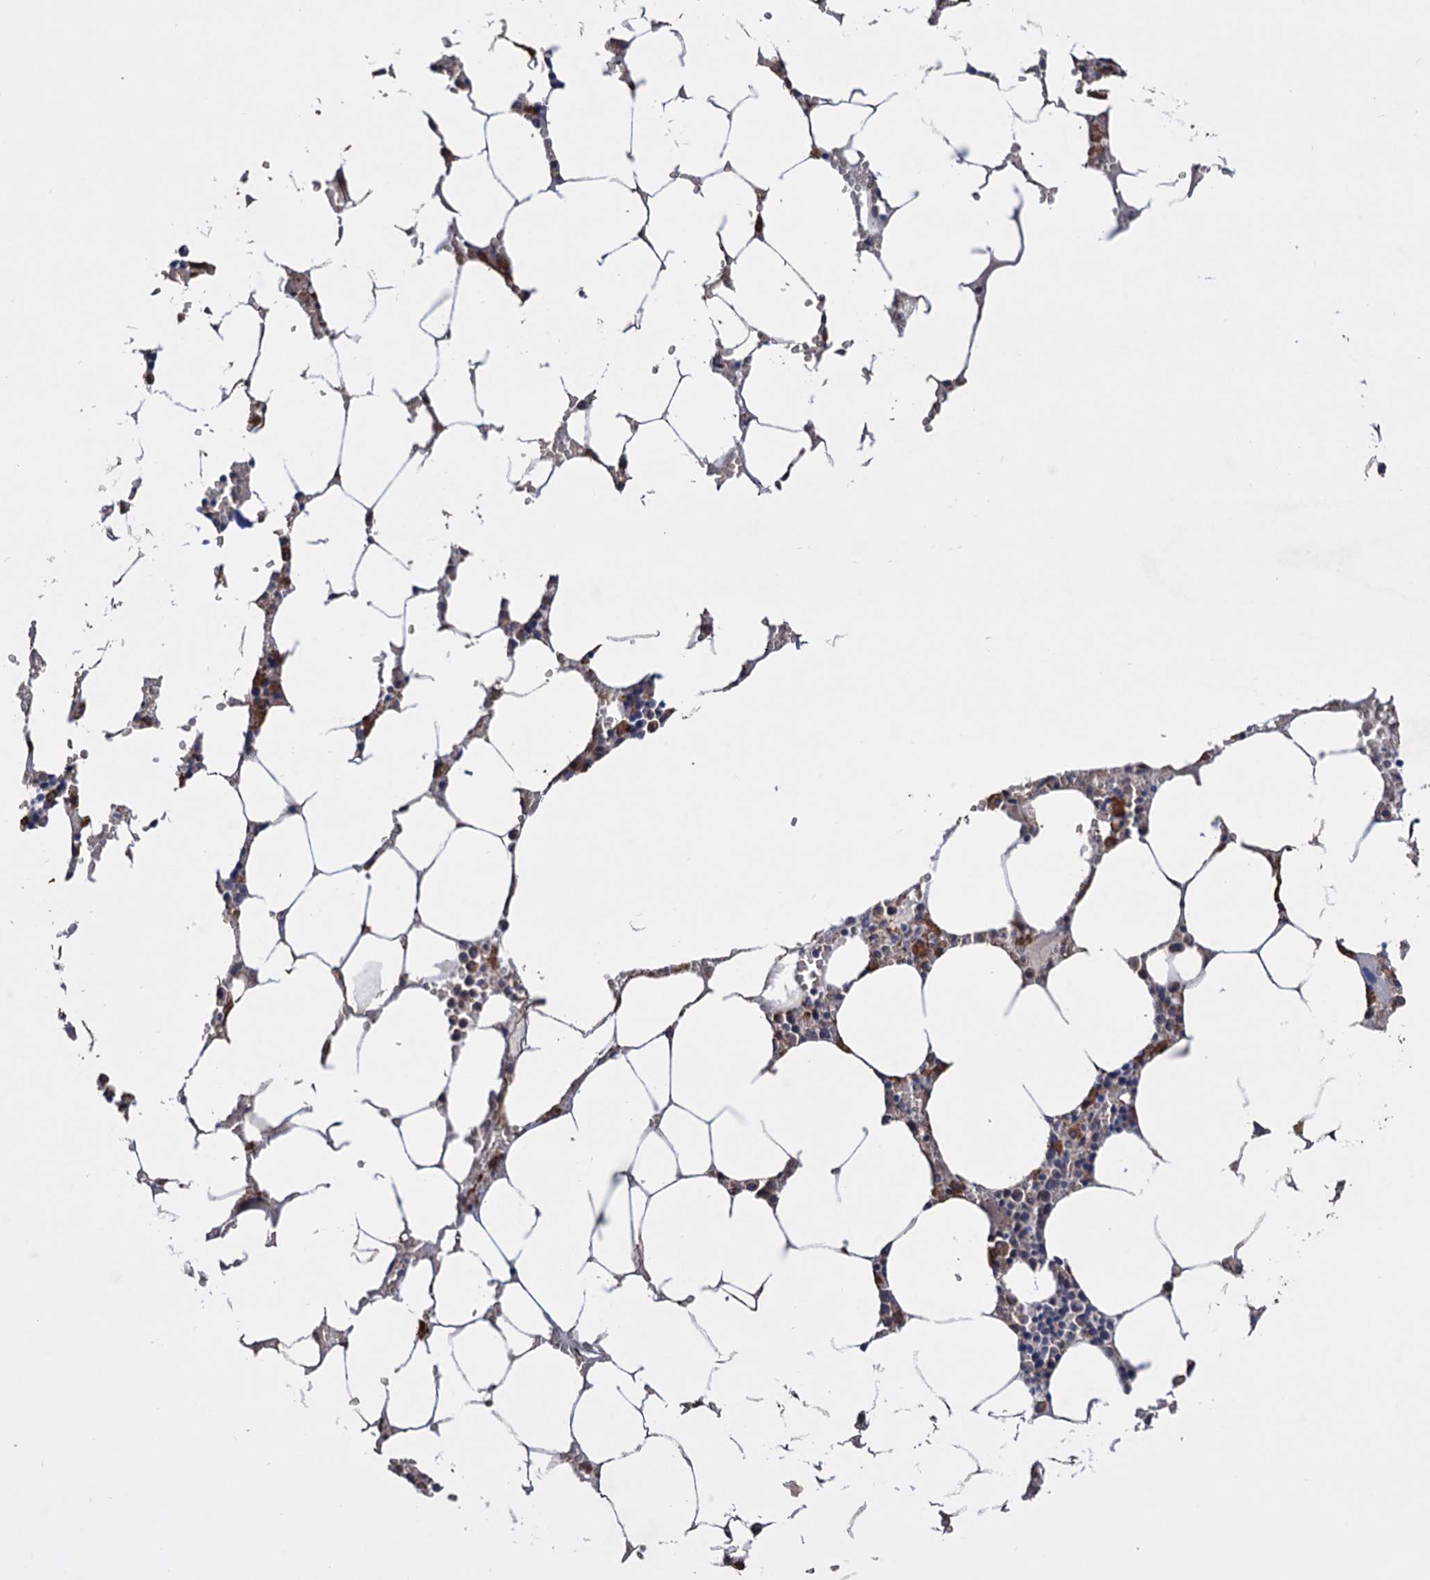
{"staining": {"intensity": "moderate", "quantity": "<25%", "location": "cytoplasmic/membranous"}, "tissue": "bone marrow", "cell_type": "Hematopoietic cells", "image_type": "normal", "snomed": [{"axis": "morphology", "description": "Normal tissue, NOS"}, {"axis": "topography", "description": "Bone marrow"}], "caption": "Immunohistochemistry image of unremarkable bone marrow stained for a protein (brown), which exhibits low levels of moderate cytoplasmic/membranous staining in about <25% of hematopoietic cells.", "gene": "TBC1D12", "patient": {"sex": "male", "age": 70}}